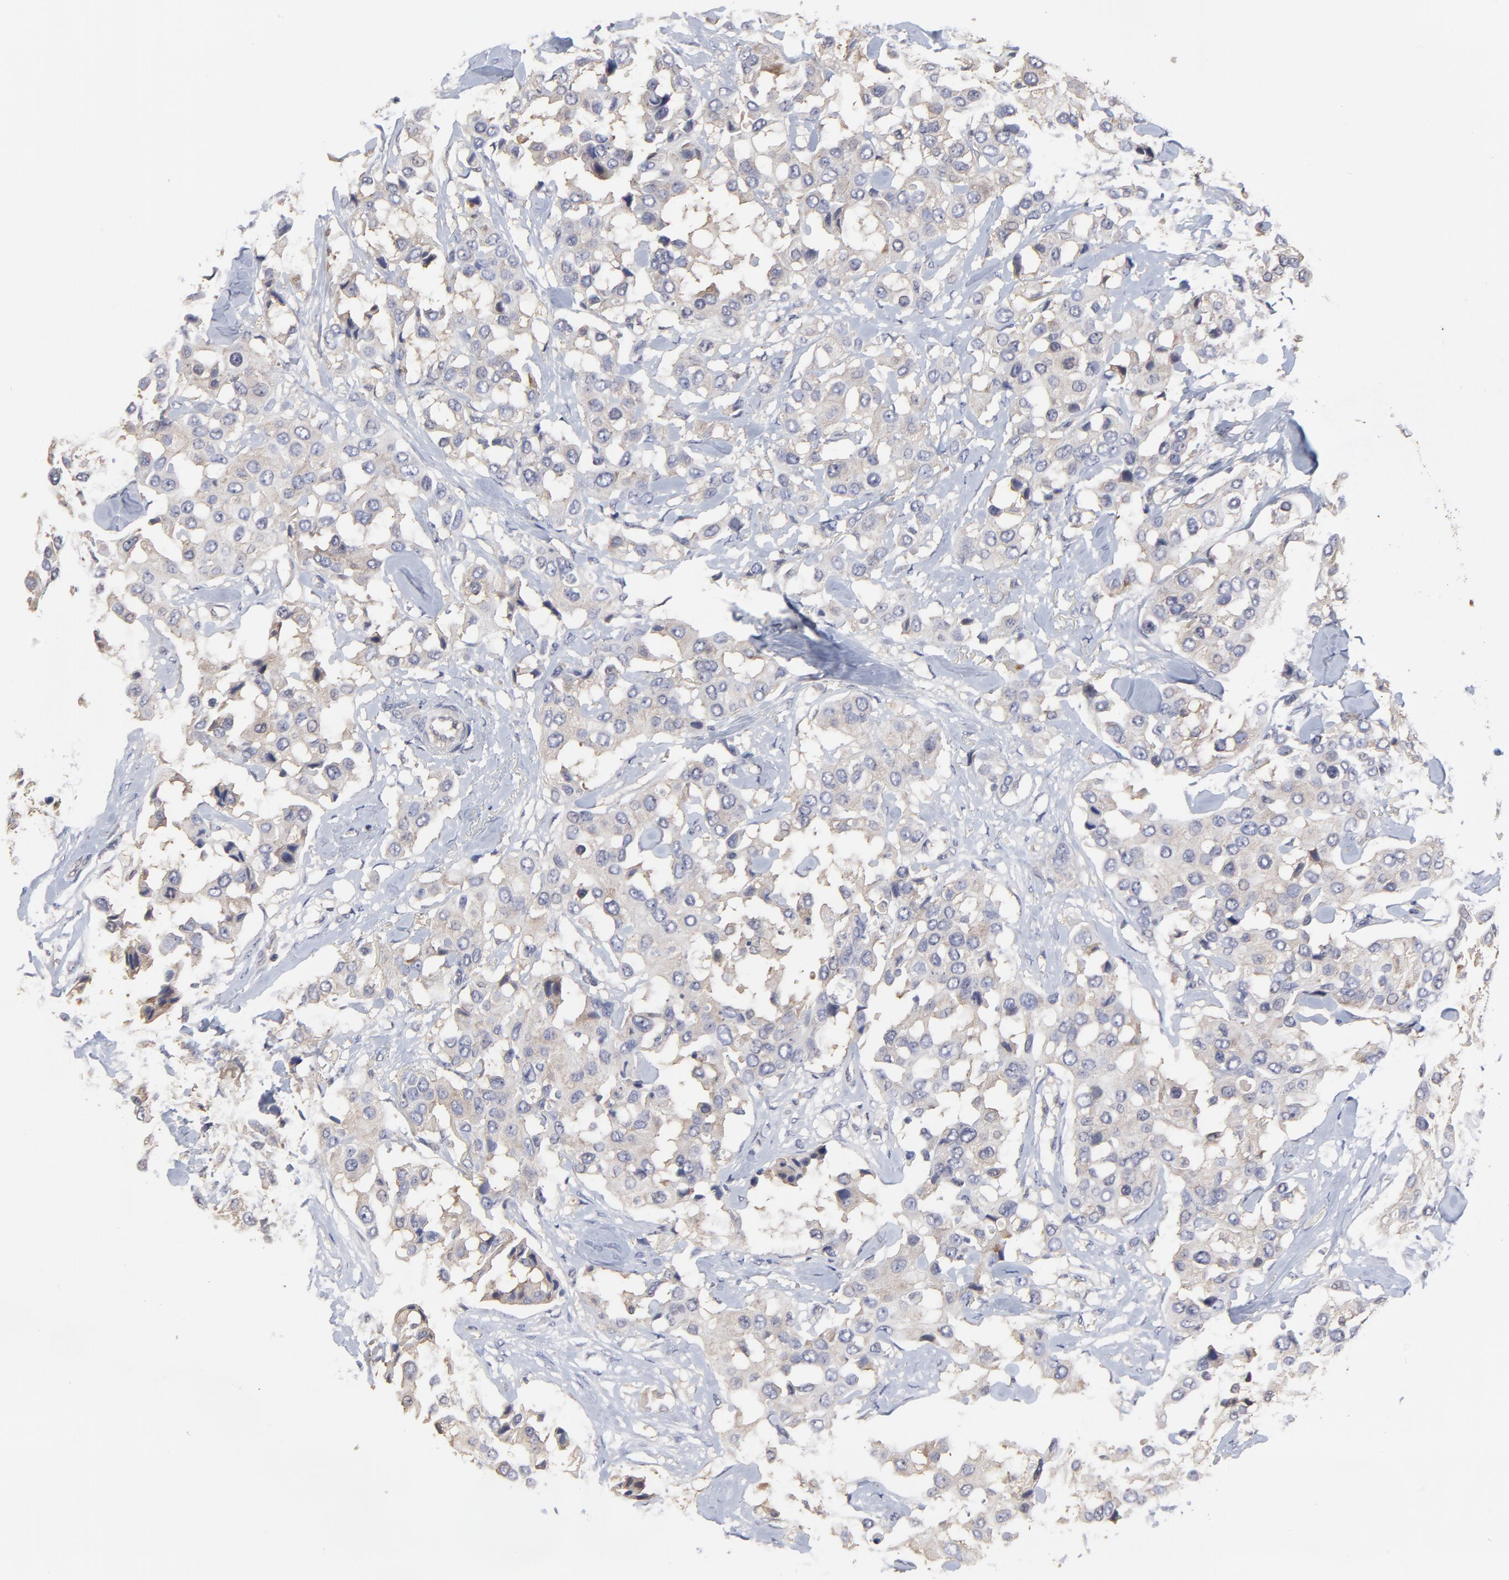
{"staining": {"intensity": "weak", "quantity": "<25%", "location": "cytoplasmic/membranous"}, "tissue": "breast cancer", "cell_type": "Tumor cells", "image_type": "cancer", "snomed": [{"axis": "morphology", "description": "Duct carcinoma"}, {"axis": "topography", "description": "Breast"}], "caption": "Immunohistochemical staining of breast cancer (intraductal carcinoma) displays no significant positivity in tumor cells.", "gene": "CCT2", "patient": {"sex": "female", "age": 80}}